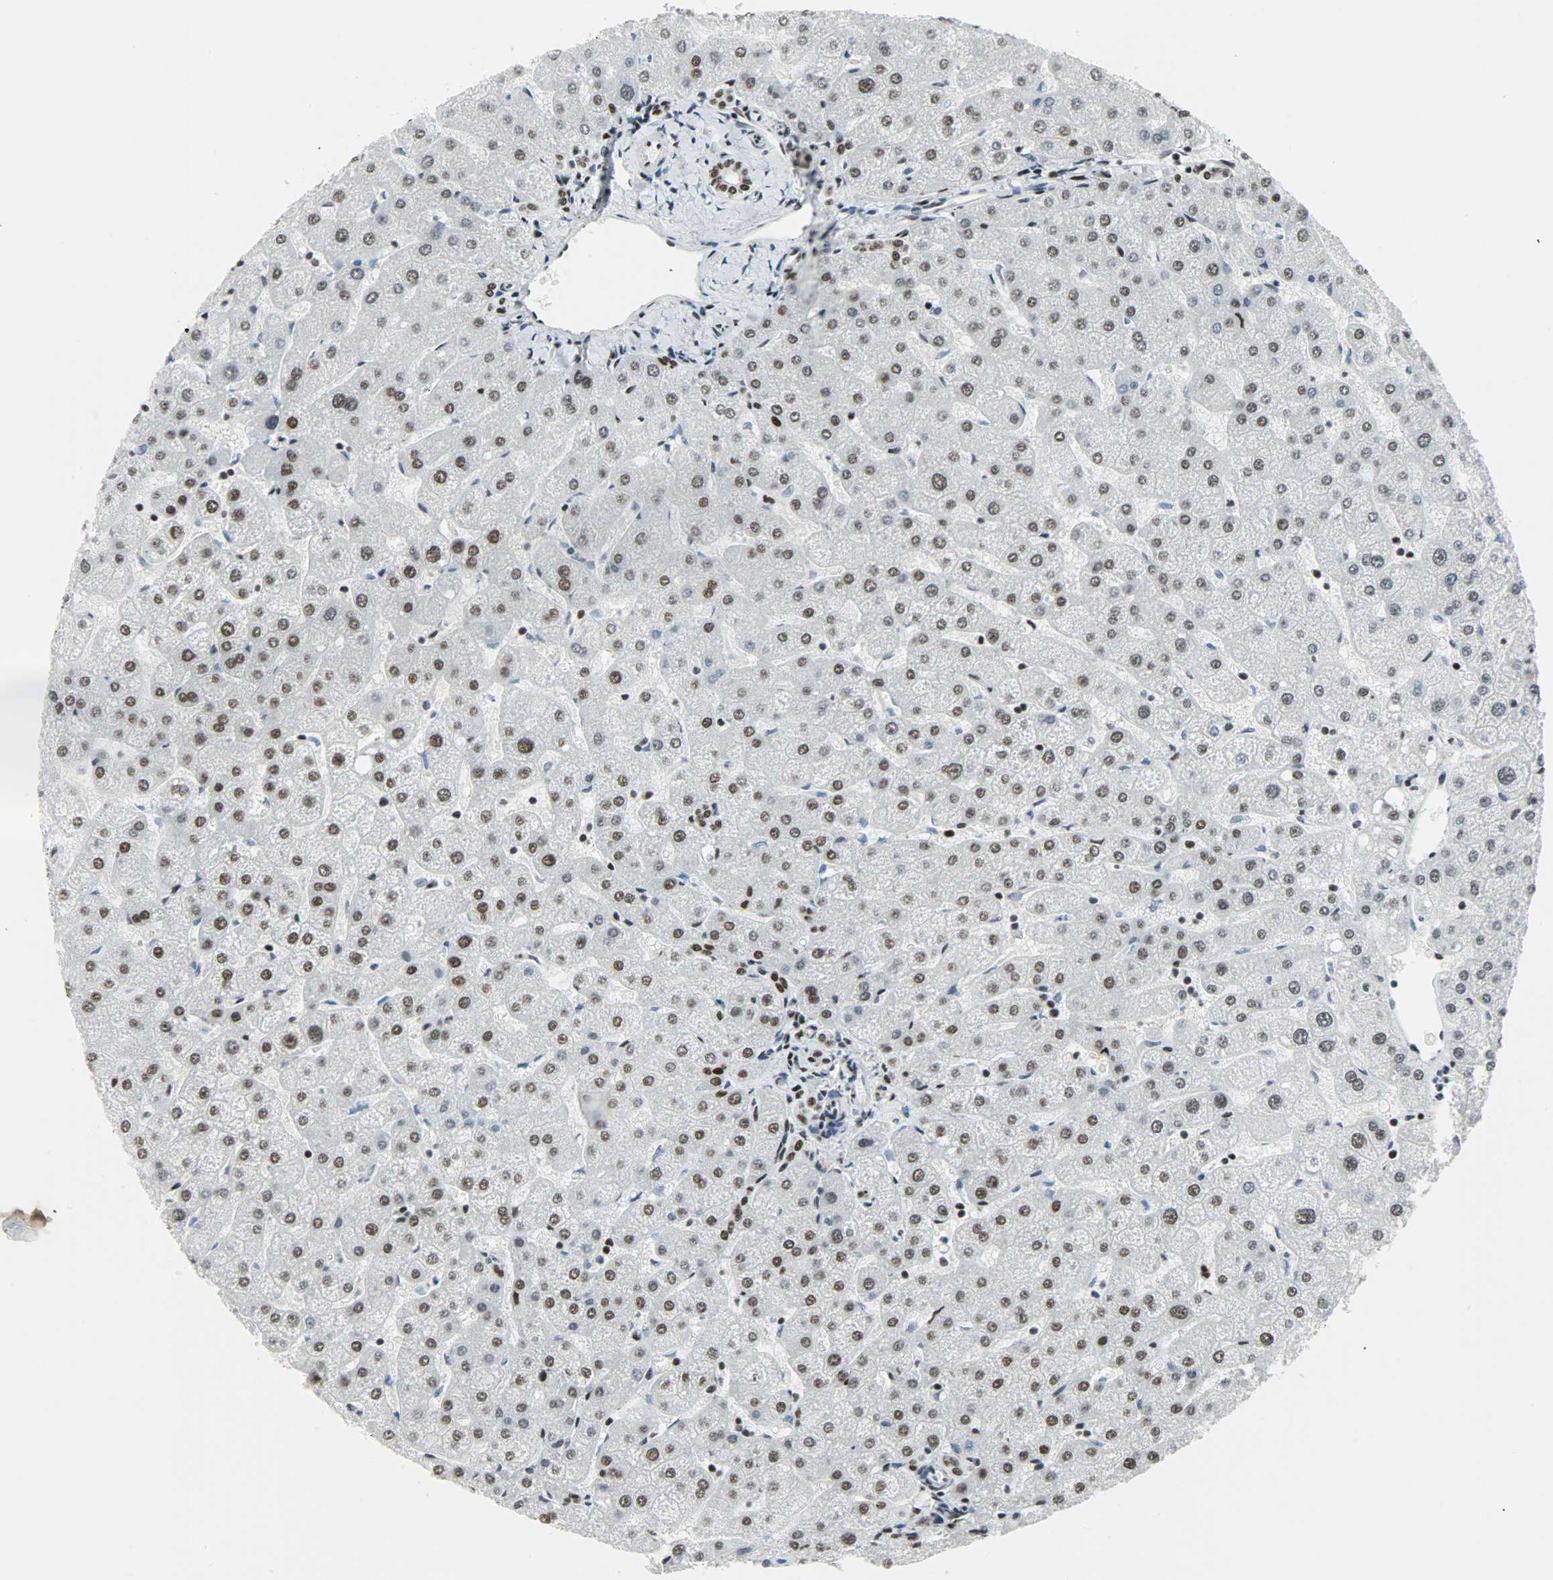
{"staining": {"intensity": "strong", "quantity": ">75%", "location": "nuclear"}, "tissue": "liver", "cell_type": "Cholangiocytes", "image_type": "normal", "snomed": [{"axis": "morphology", "description": "Normal tissue, NOS"}, {"axis": "topography", "description": "Liver"}], "caption": "Immunohistochemical staining of normal liver displays high levels of strong nuclear staining in approximately >75% of cholangiocytes. Nuclei are stained in blue.", "gene": "SNRPA", "patient": {"sex": "male", "age": 67}}